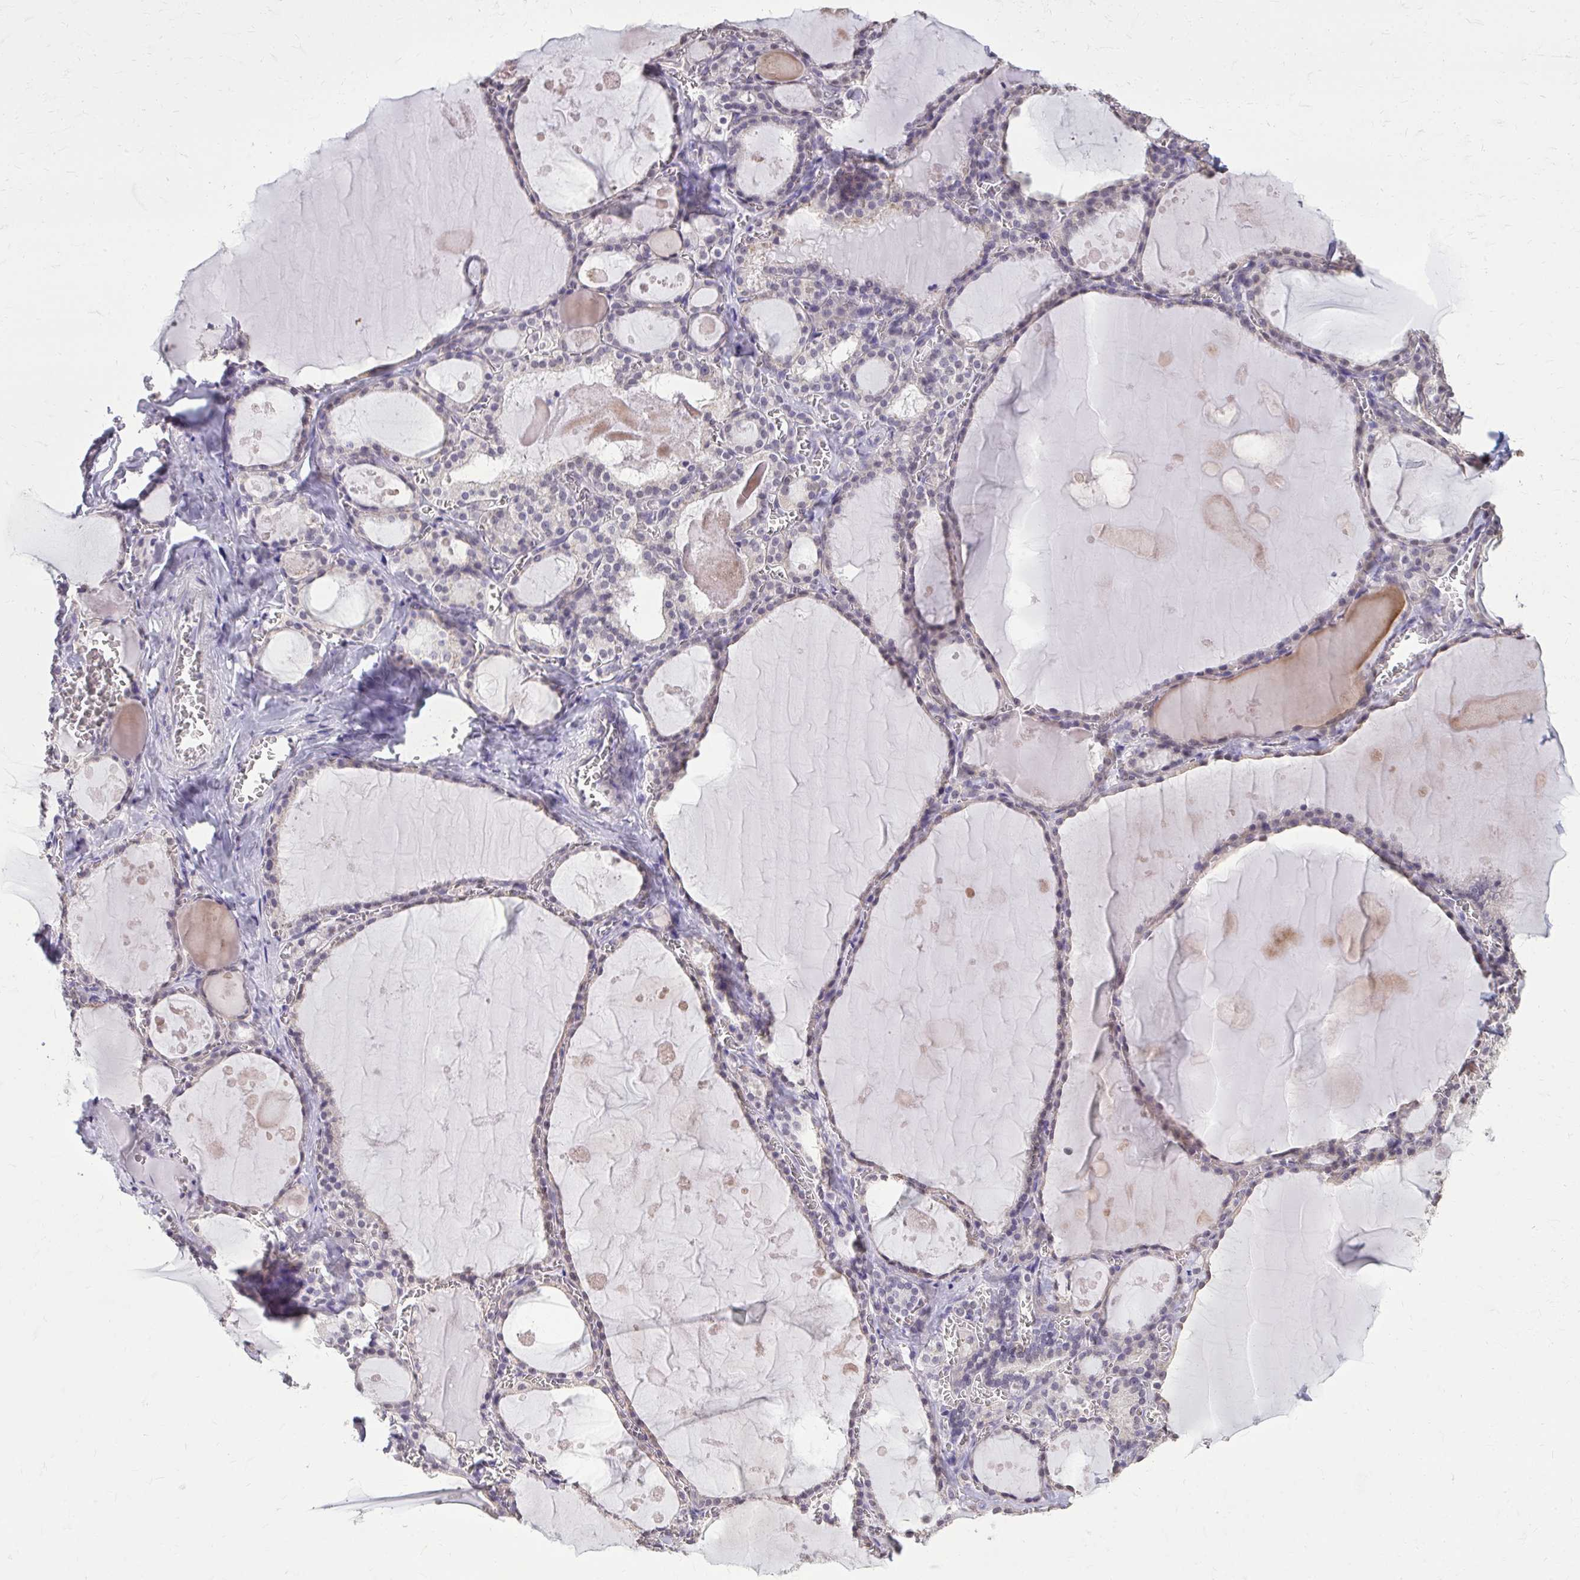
{"staining": {"intensity": "weak", "quantity": "<25%", "location": "cytoplasmic/membranous"}, "tissue": "thyroid gland", "cell_type": "Glandular cells", "image_type": "normal", "snomed": [{"axis": "morphology", "description": "Normal tissue, NOS"}, {"axis": "topography", "description": "Thyroid gland"}], "caption": "Micrograph shows no protein staining in glandular cells of normal thyroid gland. (DAB immunohistochemistry (IHC), high magnification).", "gene": "AKAP5", "patient": {"sex": "male", "age": 56}}